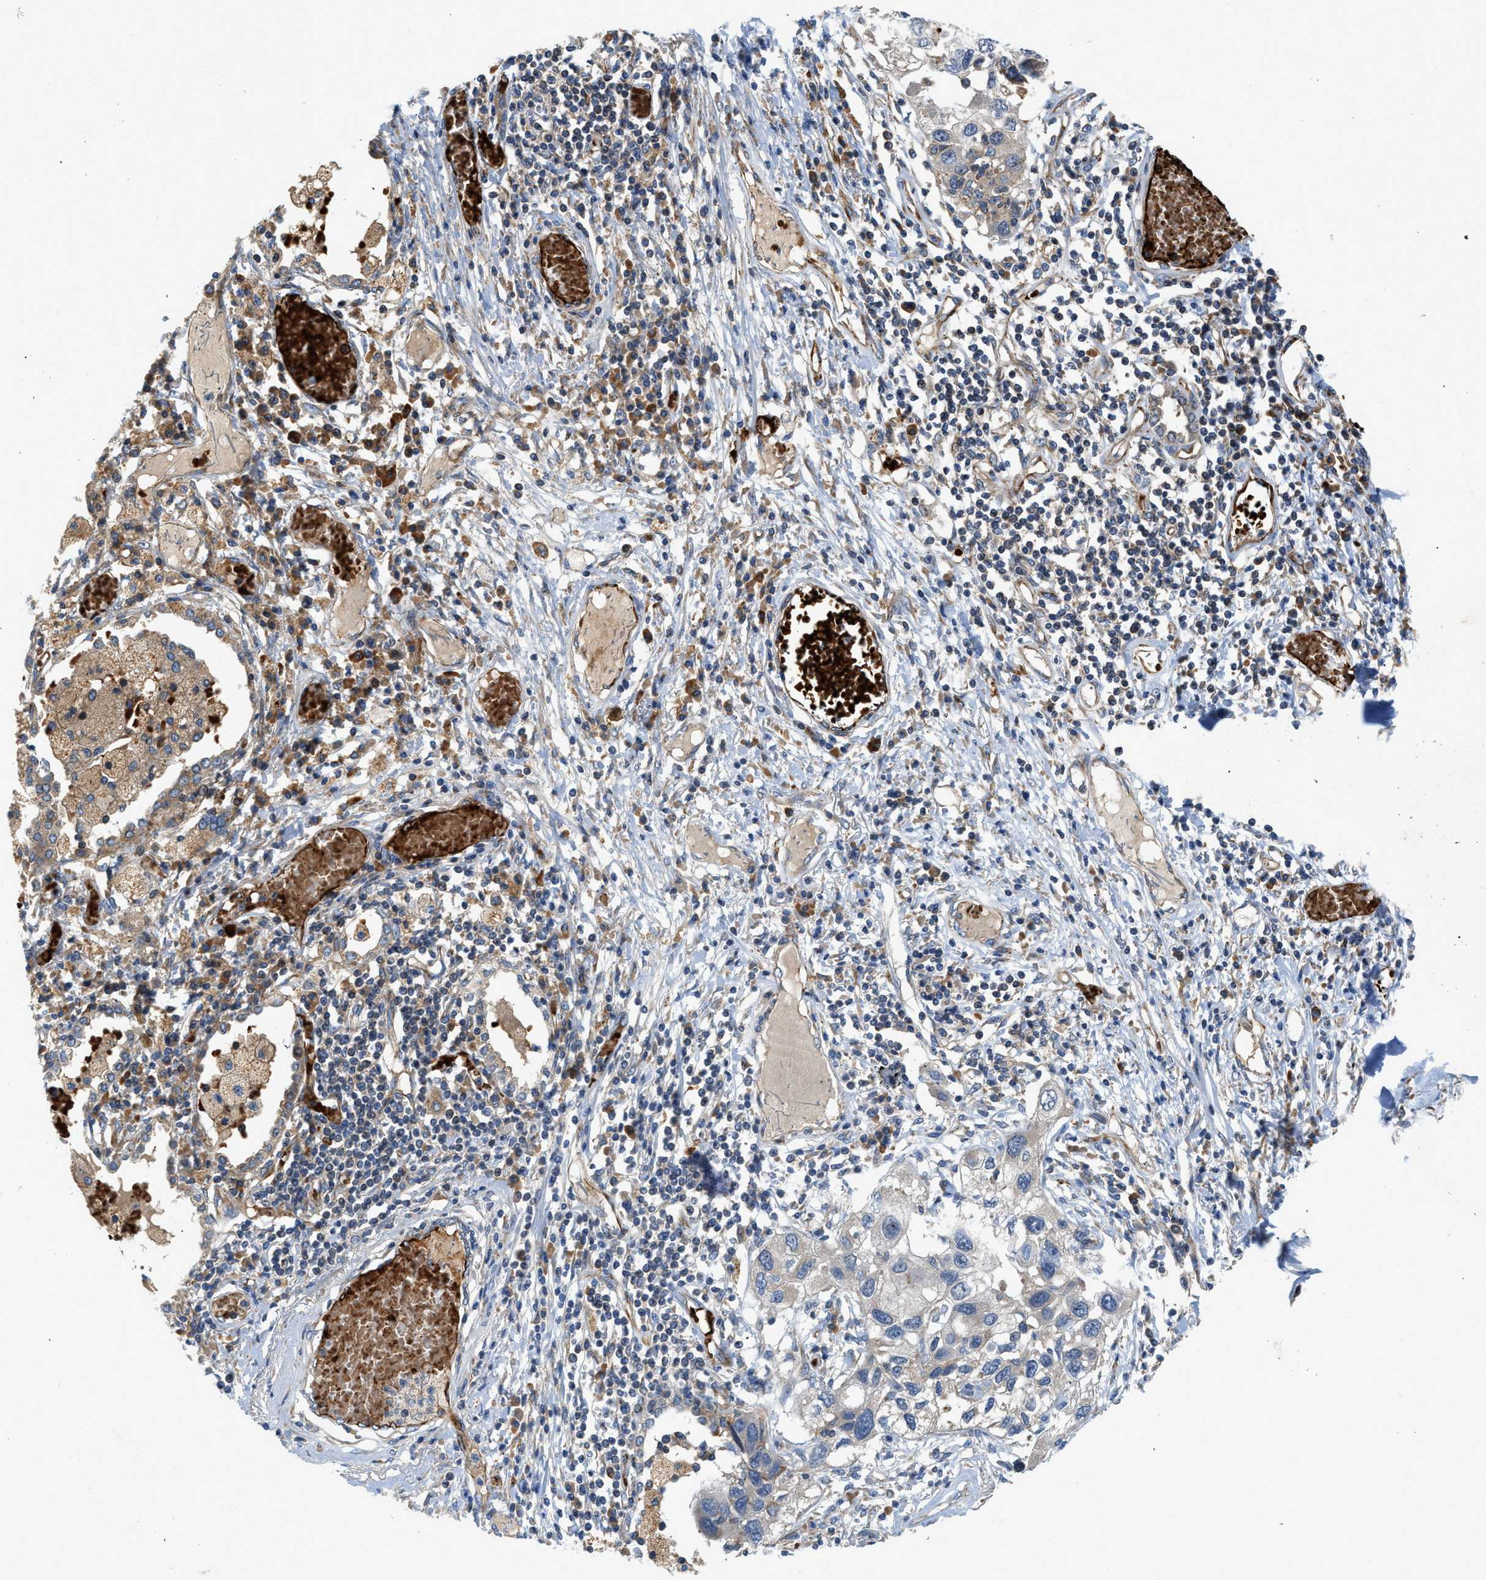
{"staining": {"intensity": "negative", "quantity": "none", "location": "none"}, "tissue": "lung cancer", "cell_type": "Tumor cells", "image_type": "cancer", "snomed": [{"axis": "morphology", "description": "Squamous cell carcinoma, NOS"}, {"axis": "topography", "description": "Lung"}], "caption": "Lung cancer was stained to show a protein in brown. There is no significant staining in tumor cells. Brightfield microscopy of immunohistochemistry stained with DAB (3,3'-diaminobenzidine) (brown) and hematoxylin (blue), captured at high magnification.", "gene": "ZNF831", "patient": {"sex": "male", "age": 71}}